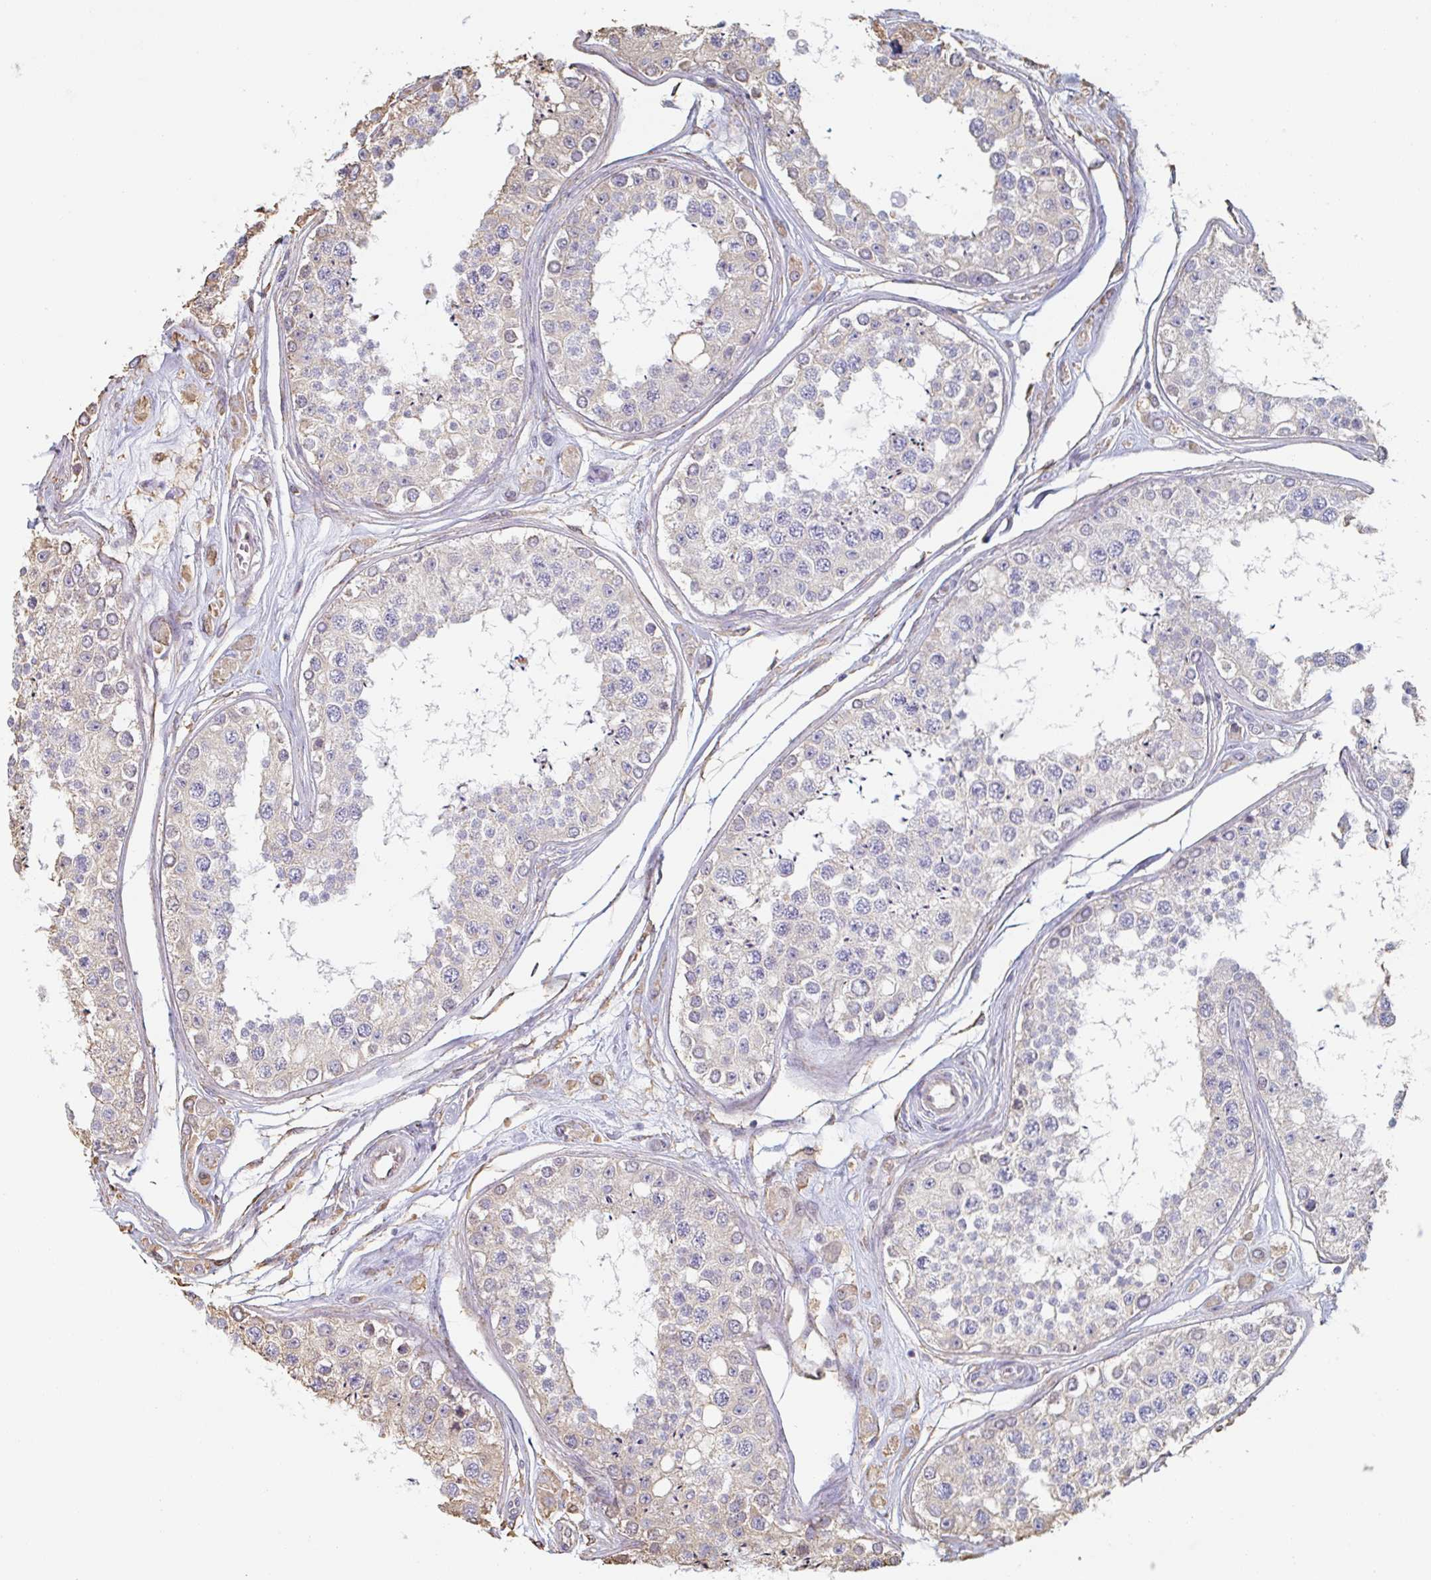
{"staining": {"intensity": "moderate", "quantity": "<25%", "location": "cytoplasmic/membranous"}, "tissue": "testis", "cell_type": "Cells in seminiferous ducts", "image_type": "normal", "snomed": [{"axis": "morphology", "description": "Normal tissue, NOS"}, {"axis": "topography", "description": "Testis"}], "caption": "An immunohistochemistry image of benign tissue is shown. Protein staining in brown labels moderate cytoplasmic/membranous positivity in testis within cells in seminiferous ducts.", "gene": "RAB5IF", "patient": {"sex": "male", "age": 25}}